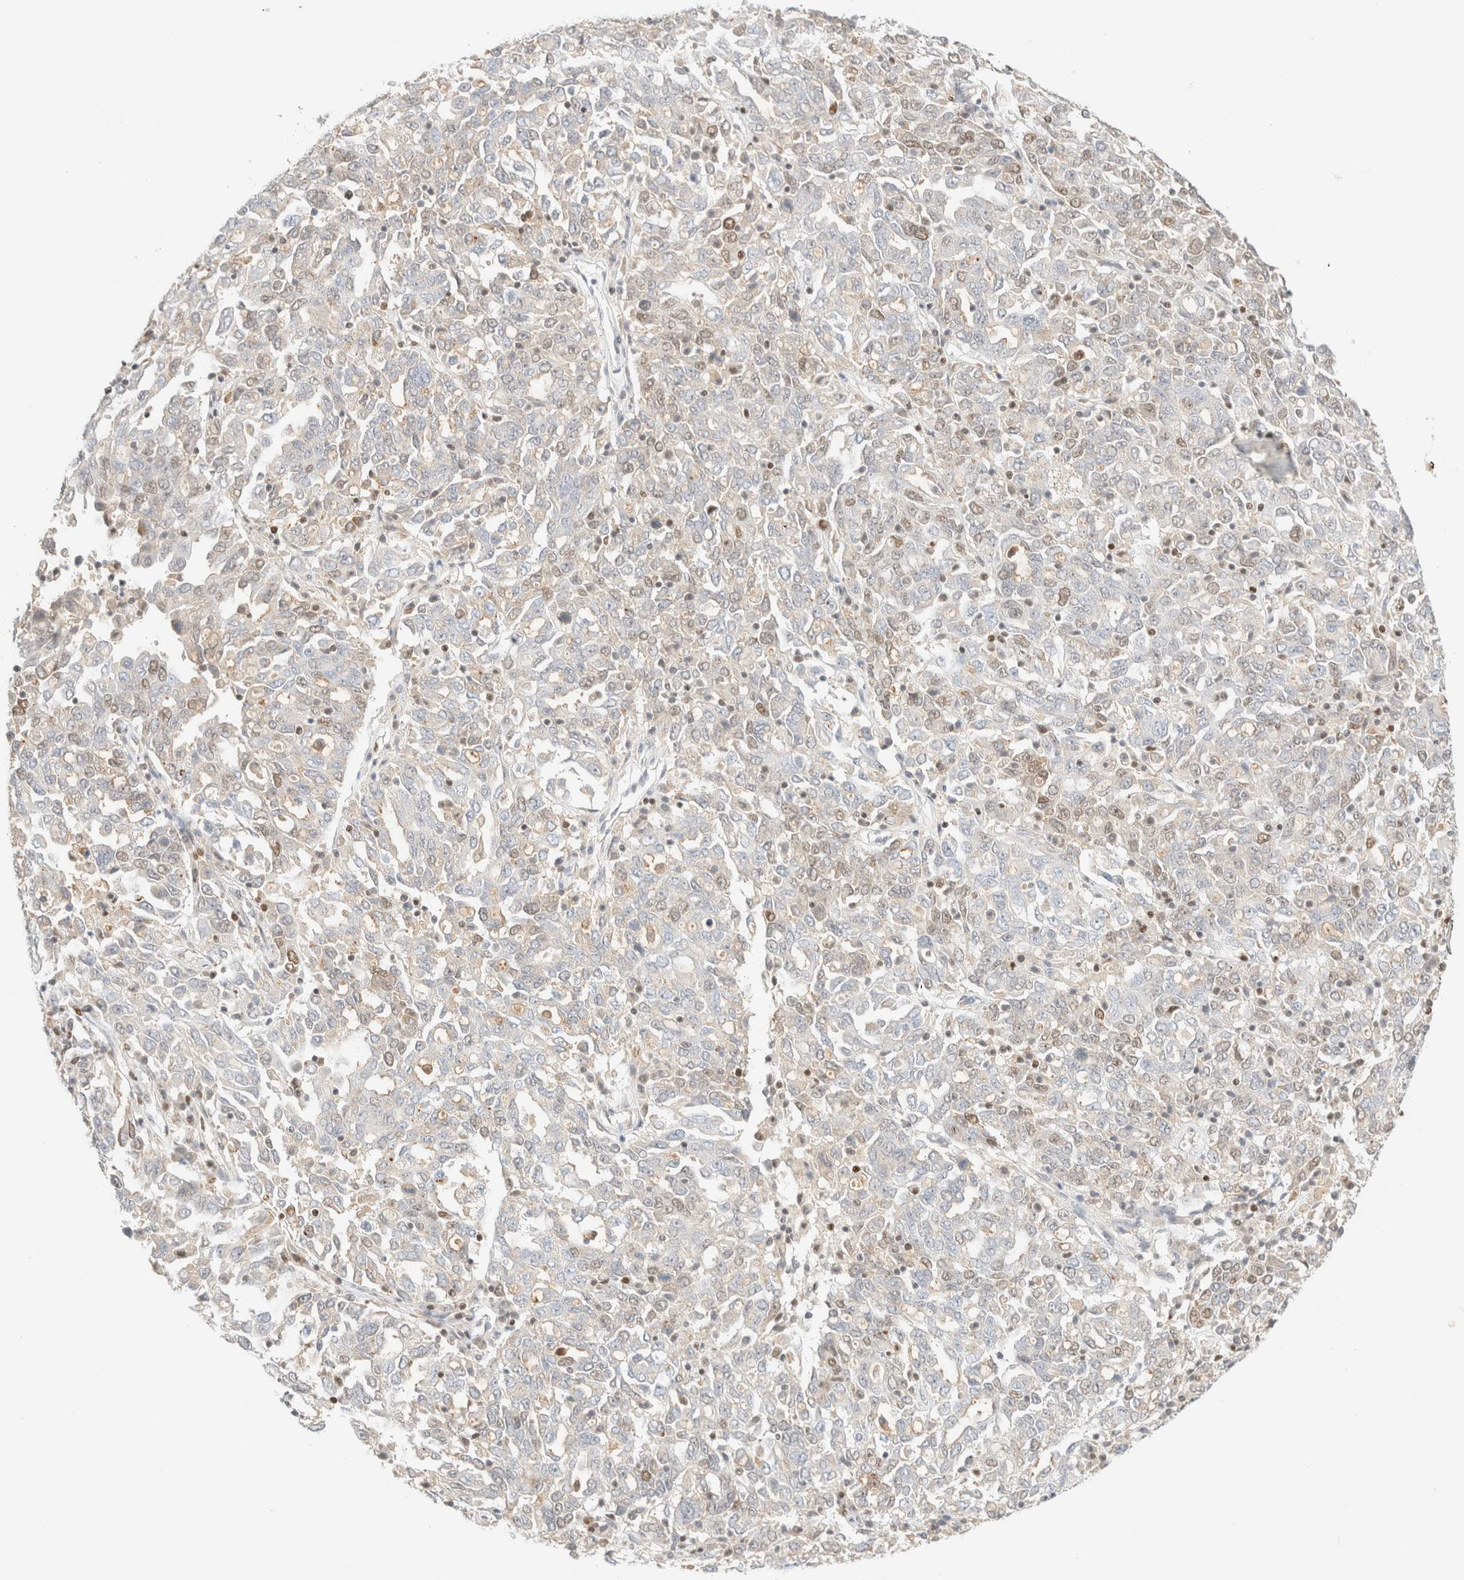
{"staining": {"intensity": "moderate", "quantity": "<25%", "location": "nuclear"}, "tissue": "ovarian cancer", "cell_type": "Tumor cells", "image_type": "cancer", "snomed": [{"axis": "morphology", "description": "Carcinoma, endometroid"}, {"axis": "topography", "description": "Ovary"}], "caption": "Immunohistochemical staining of endometroid carcinoma (ovarian) exhibits low levels of moderate nuclear protein staining in approximately <25% of tumor cells.", "gene": "DDB2", "patient": {"sex": "female", "age": 62}}